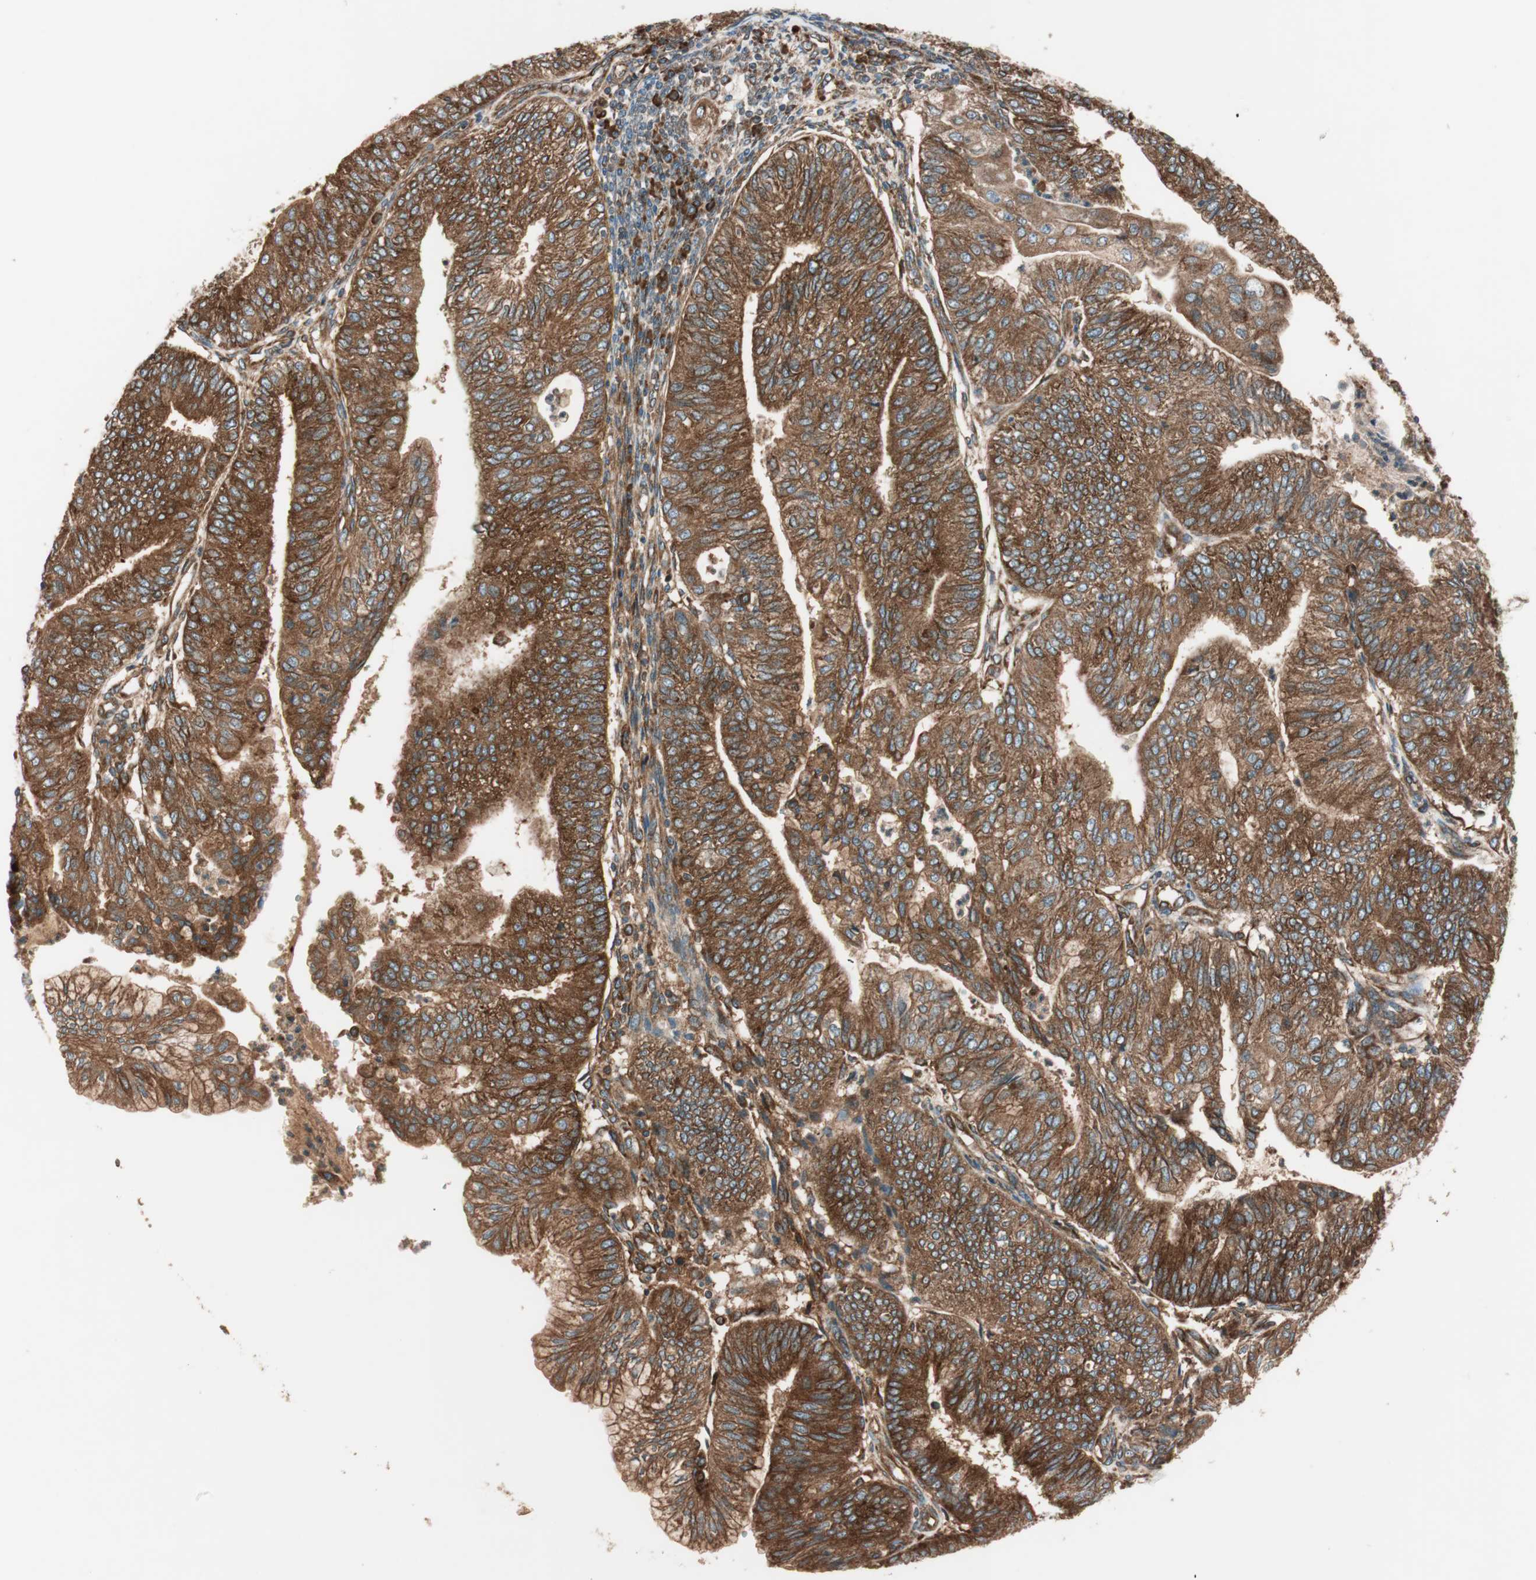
{"staining": {"intensity": "strong", "quantity": ">75%", "location": "cytoplasmic/membranous"}, "tissue": "endometrial cancer", "cell_type": "Tumor cells", "image_type": "cancer", "snomed": [{"axis": "morphology", "description": "Adenocarcinoma, NOS"}, {"axis": "topography", "description": "Endometrium"}], "caption": "Endometrial adenocarcinoma stained for a protein (brown) reveals strong cytoplasmic/membranous positive positivity in approximately >75% of tumor cells.", "gene": "RAB5A", "patient": {"sex": "female", "age": 59}}